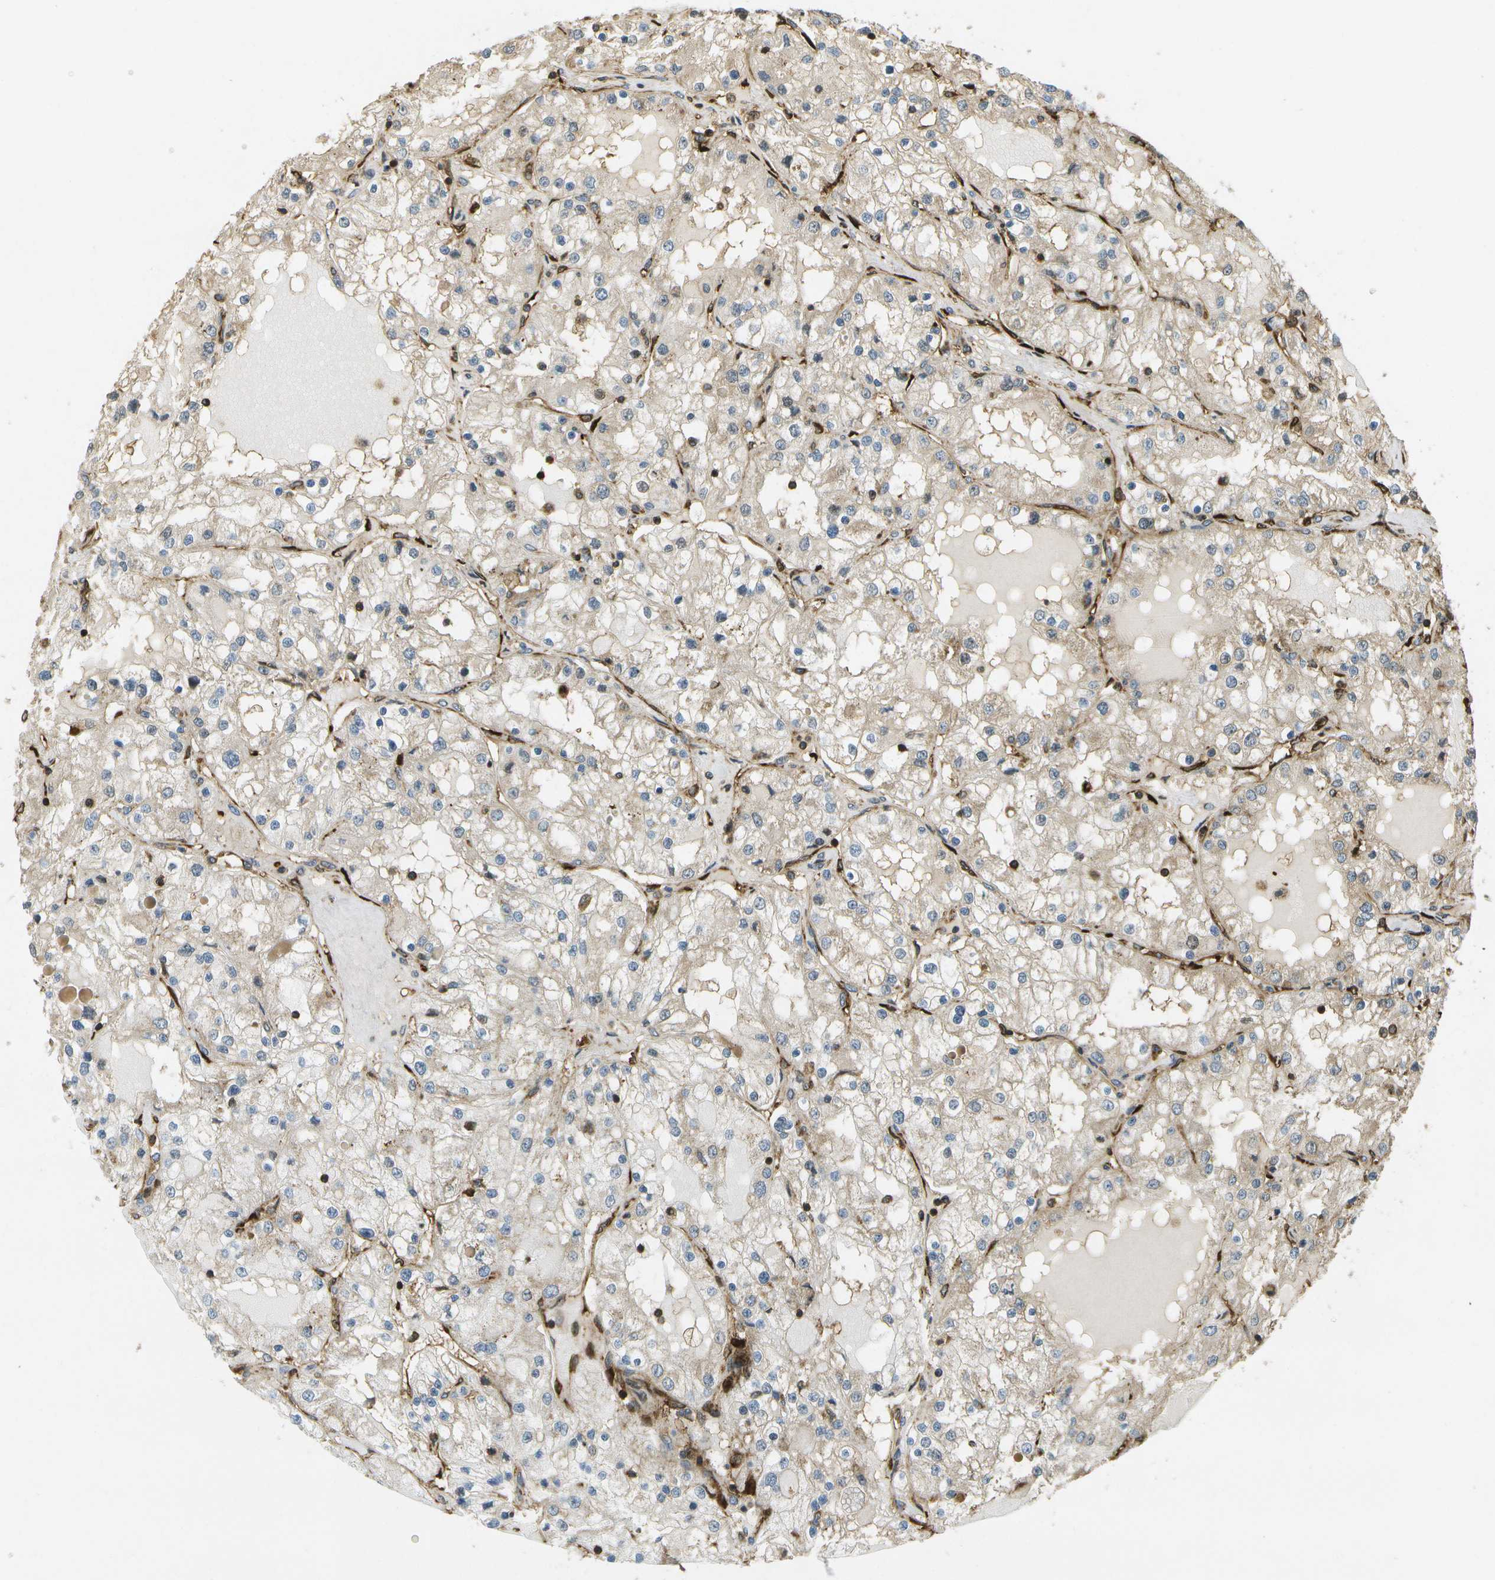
{"staining": {"intensity": "weak", "quantity": "25%-75%", "location": "cytoplasmic/membranous"}, "tissue": "renal cancer", "cell_type": "Tumor cells", "image_type": "cancer", "snomed": [{"axis": "morphology", "description": "Adenocarcinoma, NOS"}, {"axis": "topography", "description": "Kidney"}], "caption": "About 25%-75% of tumor cells in human adenocarcinoma (renal) reveal weak cytoplasmic/membranous protein expression as visualized by brown immunohistochemical staining.", "gene": "LRP12", "patient": {"sex": "male", "age": 68}}